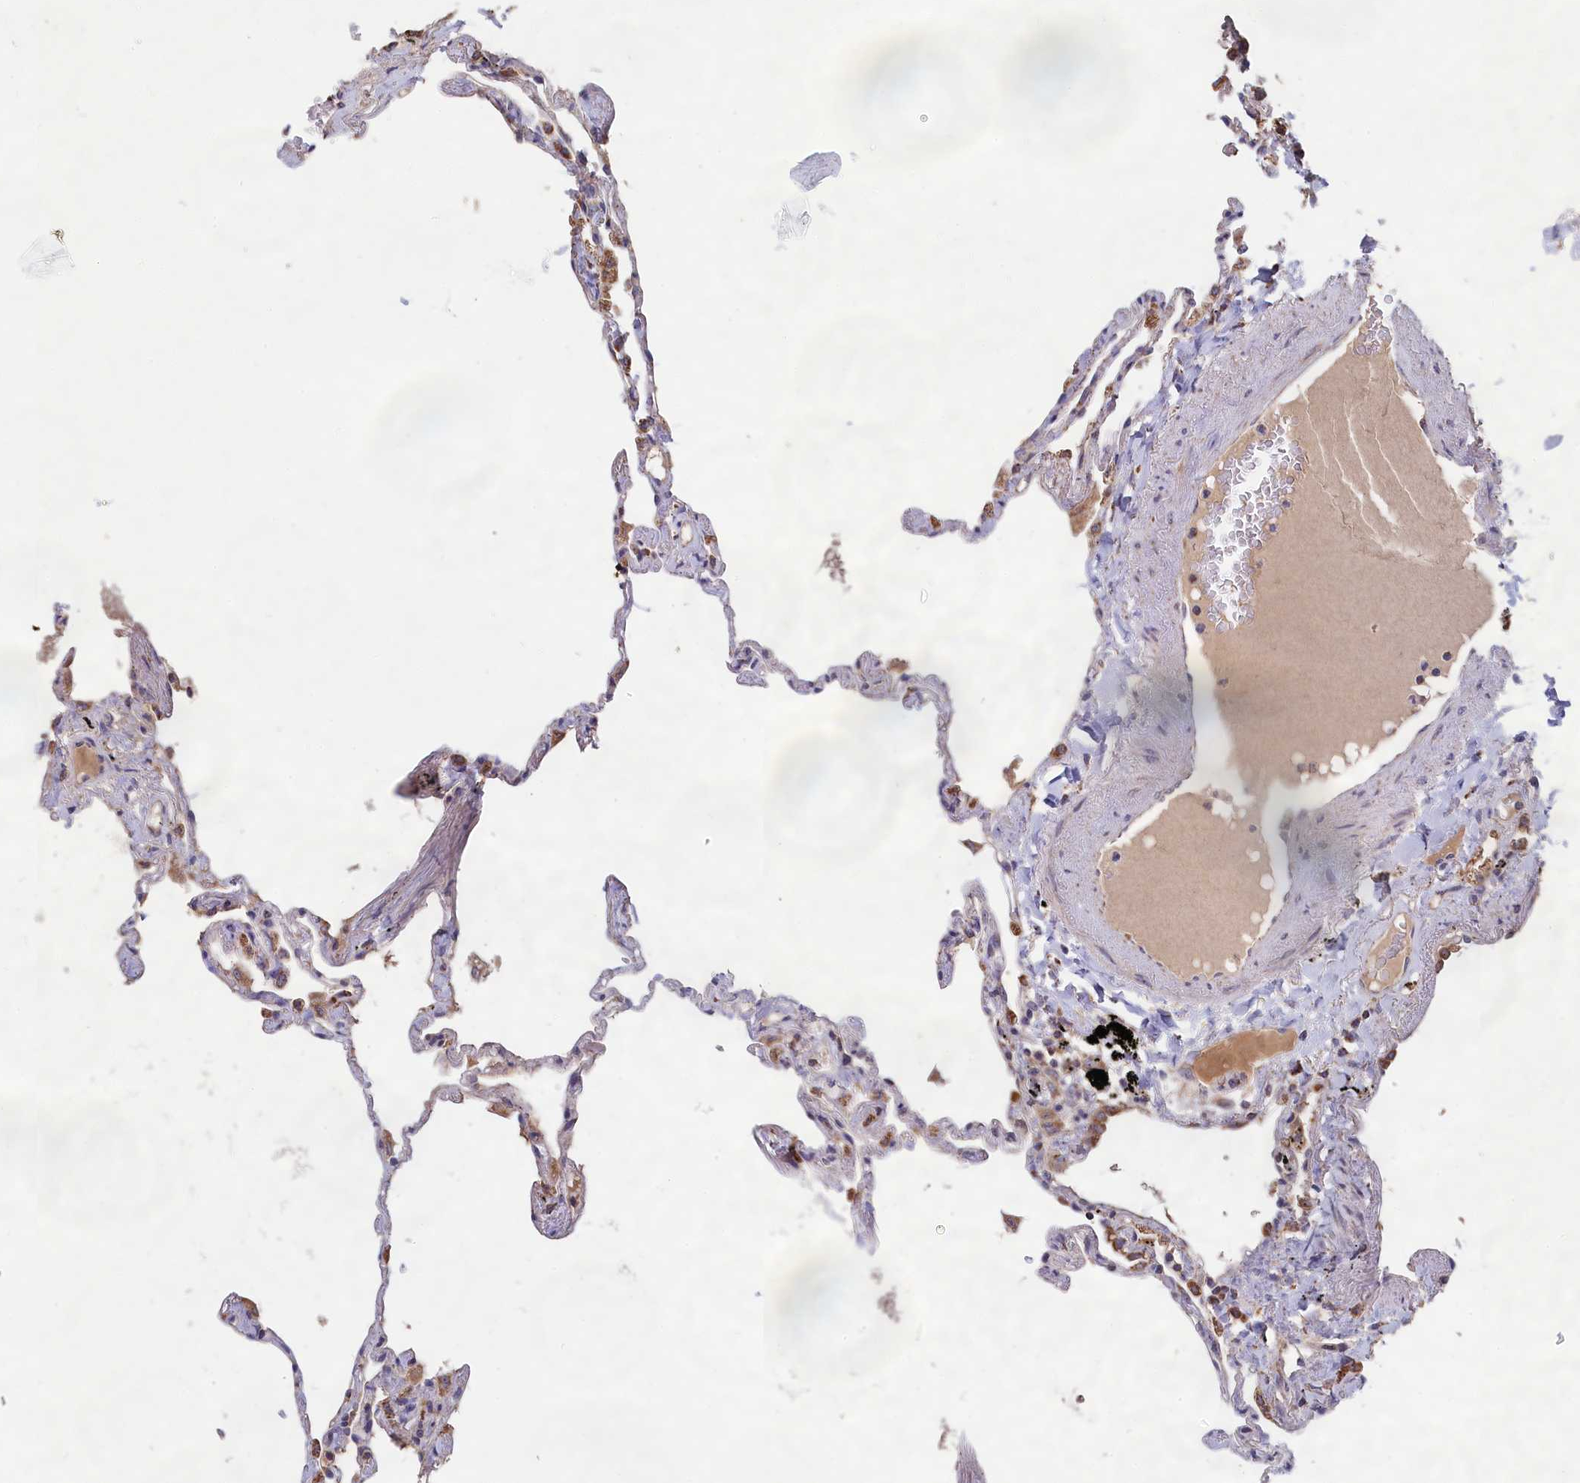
{"staining": {"intensity": "moderate", "quantity": "<25%", "location": "cytoplasmic/membranous,nuclear"}, "tissue": "lung", "cell_type": "Alveolar cells", "image_type": "normal", "snomed": [{"axis": "morphology", "description": "Normal tissue, NOS"}, {"axis": "topography", "description": "Lung"}], "caption": "IHC histopathology image of unremarkable human lung stained for a protein (brown), which displays low levels of moderate cytoplasmic/membranous,nuclear expression in approximately <25% of alveolar cells.", "gene": "ENSG00000269825", "patient": {"sex": "female", "age": 67}}